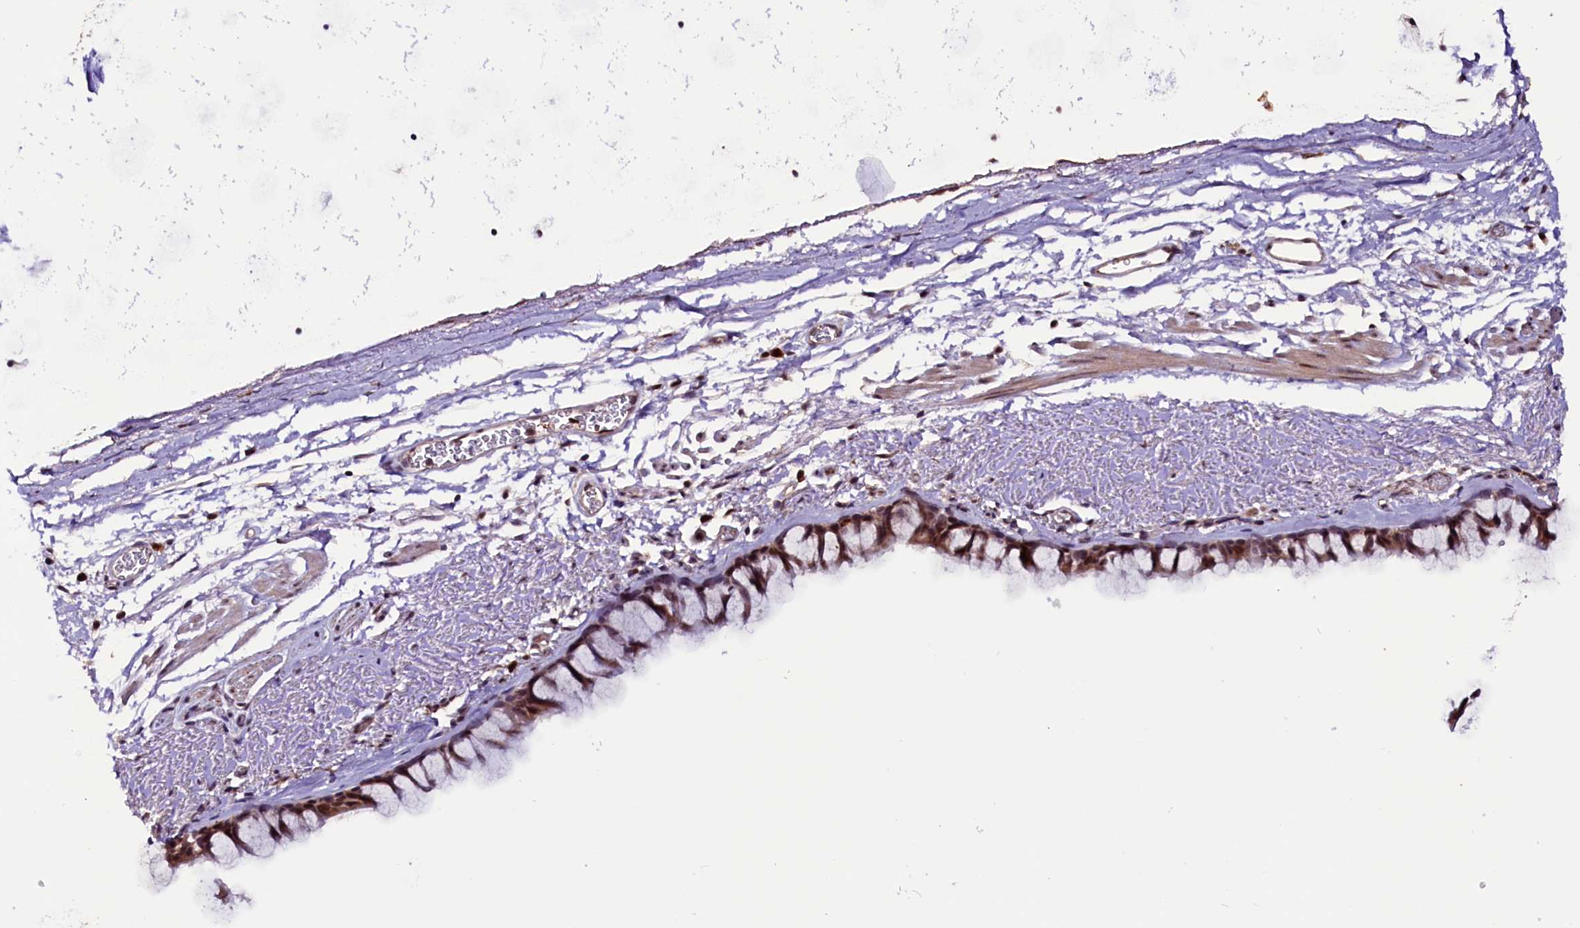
{"staining": {"intensity": "moderate", "quantity": ">75%", "location": "cytoplasmic/membranous,nuclear"}, "tissue": "bronchus", "cell_type": "Respiratory epithelial cells", "image_type": "normal", "snomed": [{"axis": "morphology", "description": "Normal tissue, NOS"}, {"axis": "topography", "description": "Bronchus"}], "caption": "Brown immunohistochemical staining in unremarkable bronchus shows moderate cytoplasmic/membranous,nuclear positivity in approximately >75% of respiratory epithelial cells.", "gene": "RNMT", "patient": {"sex": "male", "age": 65}}